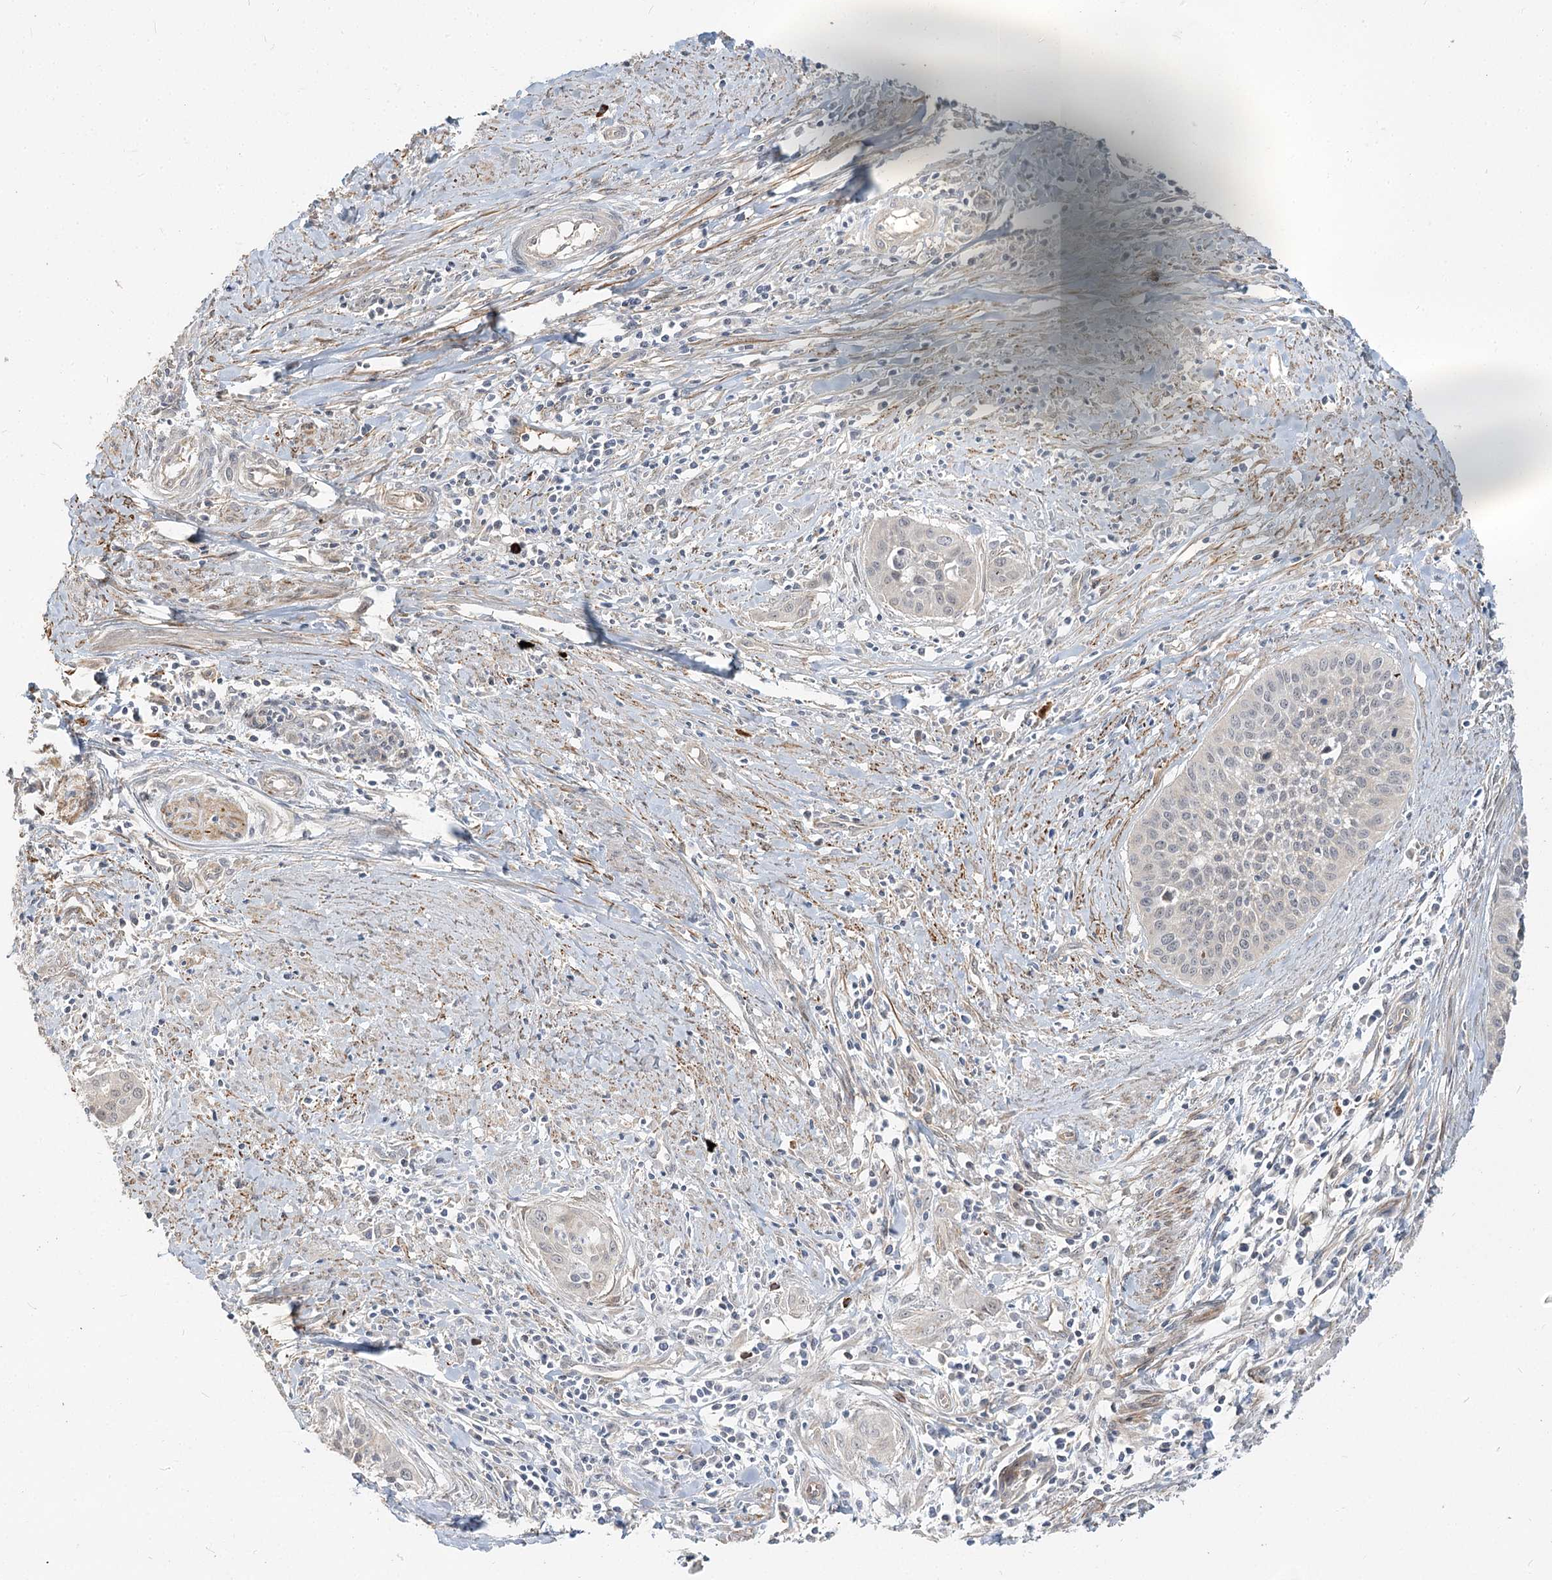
{"staining": {"intensity": "negative", "quantity": "none", "location": "none"}, "tissue": "cervical cancer", "cell_type": "Tumor cells", "image_type": "cancer", "snomed": [{"axis": "morphology", "description": "Squamous cell carcinoma, NOS"}, {"axis": "topography", "description": "Cervix"}], "caption": "Immunohistochemistry (IHC) of cervical cancer (squamous cell carcinoma) demonstrates no staining in tumor cells. Brightfield microscopy of immunohistochemistry stained with DAB (3,3'-diaminobenzidine) (brown) and hematoxylin (blue), captured at high magnification.", "gene": "GUCY2C", "patient": {"sex": "female", "age": 34}}